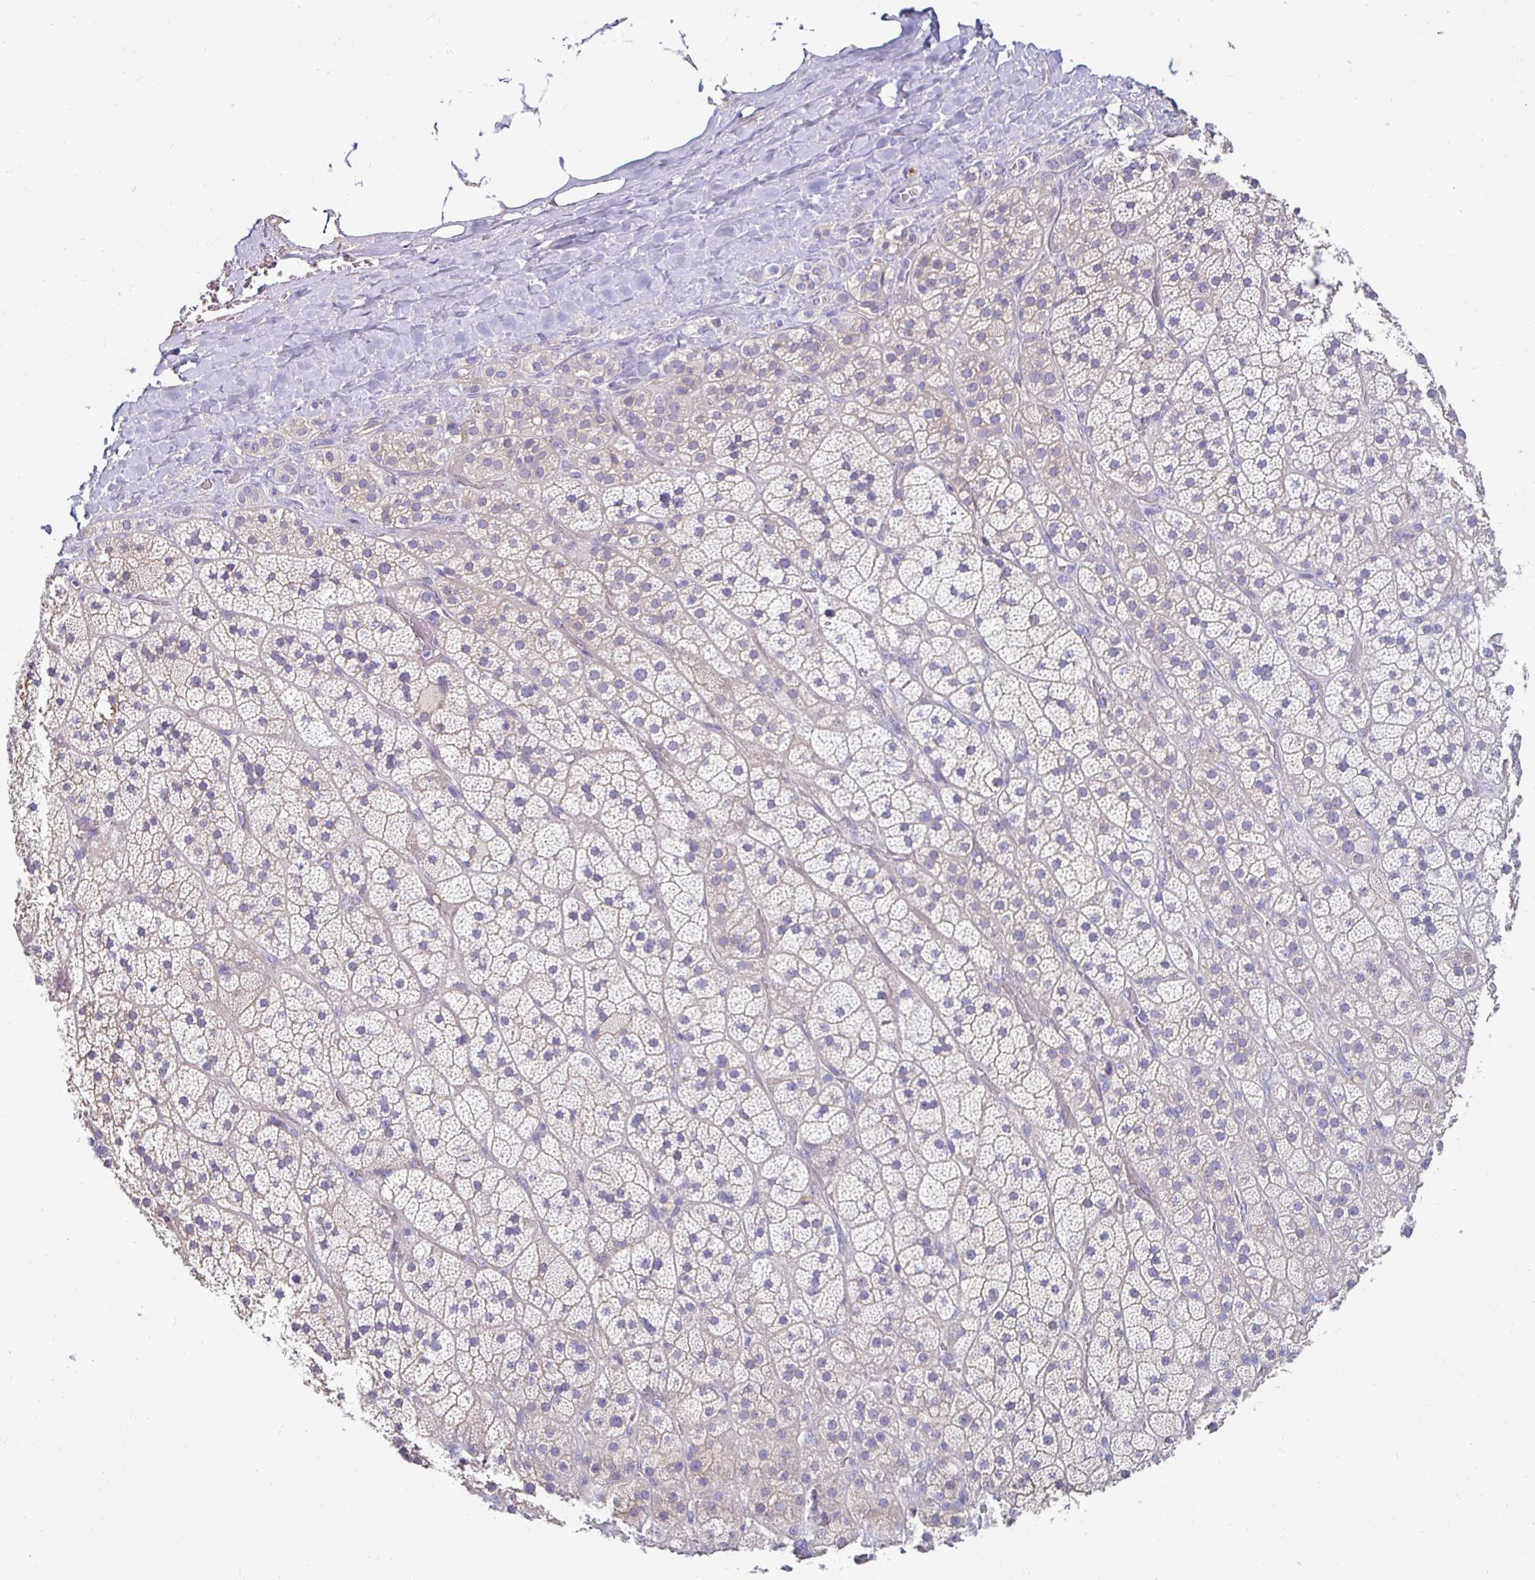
{"staining": {"intensity": "weak", "quantity": "<25%", "location": "cytoplasmic/membranous"}, "tissue": "adrenal gland", "cell_type": "Glandular cells", "image_type": "normal", "snomed": [{"axis": "morphology", "description": "Normal tissue, NOS"}, {"axis": "topography", "description": "Adrenal gland"}], "caption": "IHC of benign human adrenal gland demonstrates no positivity in glandular cells. (DAB (3,3'-diaminobenzidine) immunohistochemistry with hematoxylin counter stain).", "gene": "AKAP6", "patient": {"sex": "male", "age": 57}}